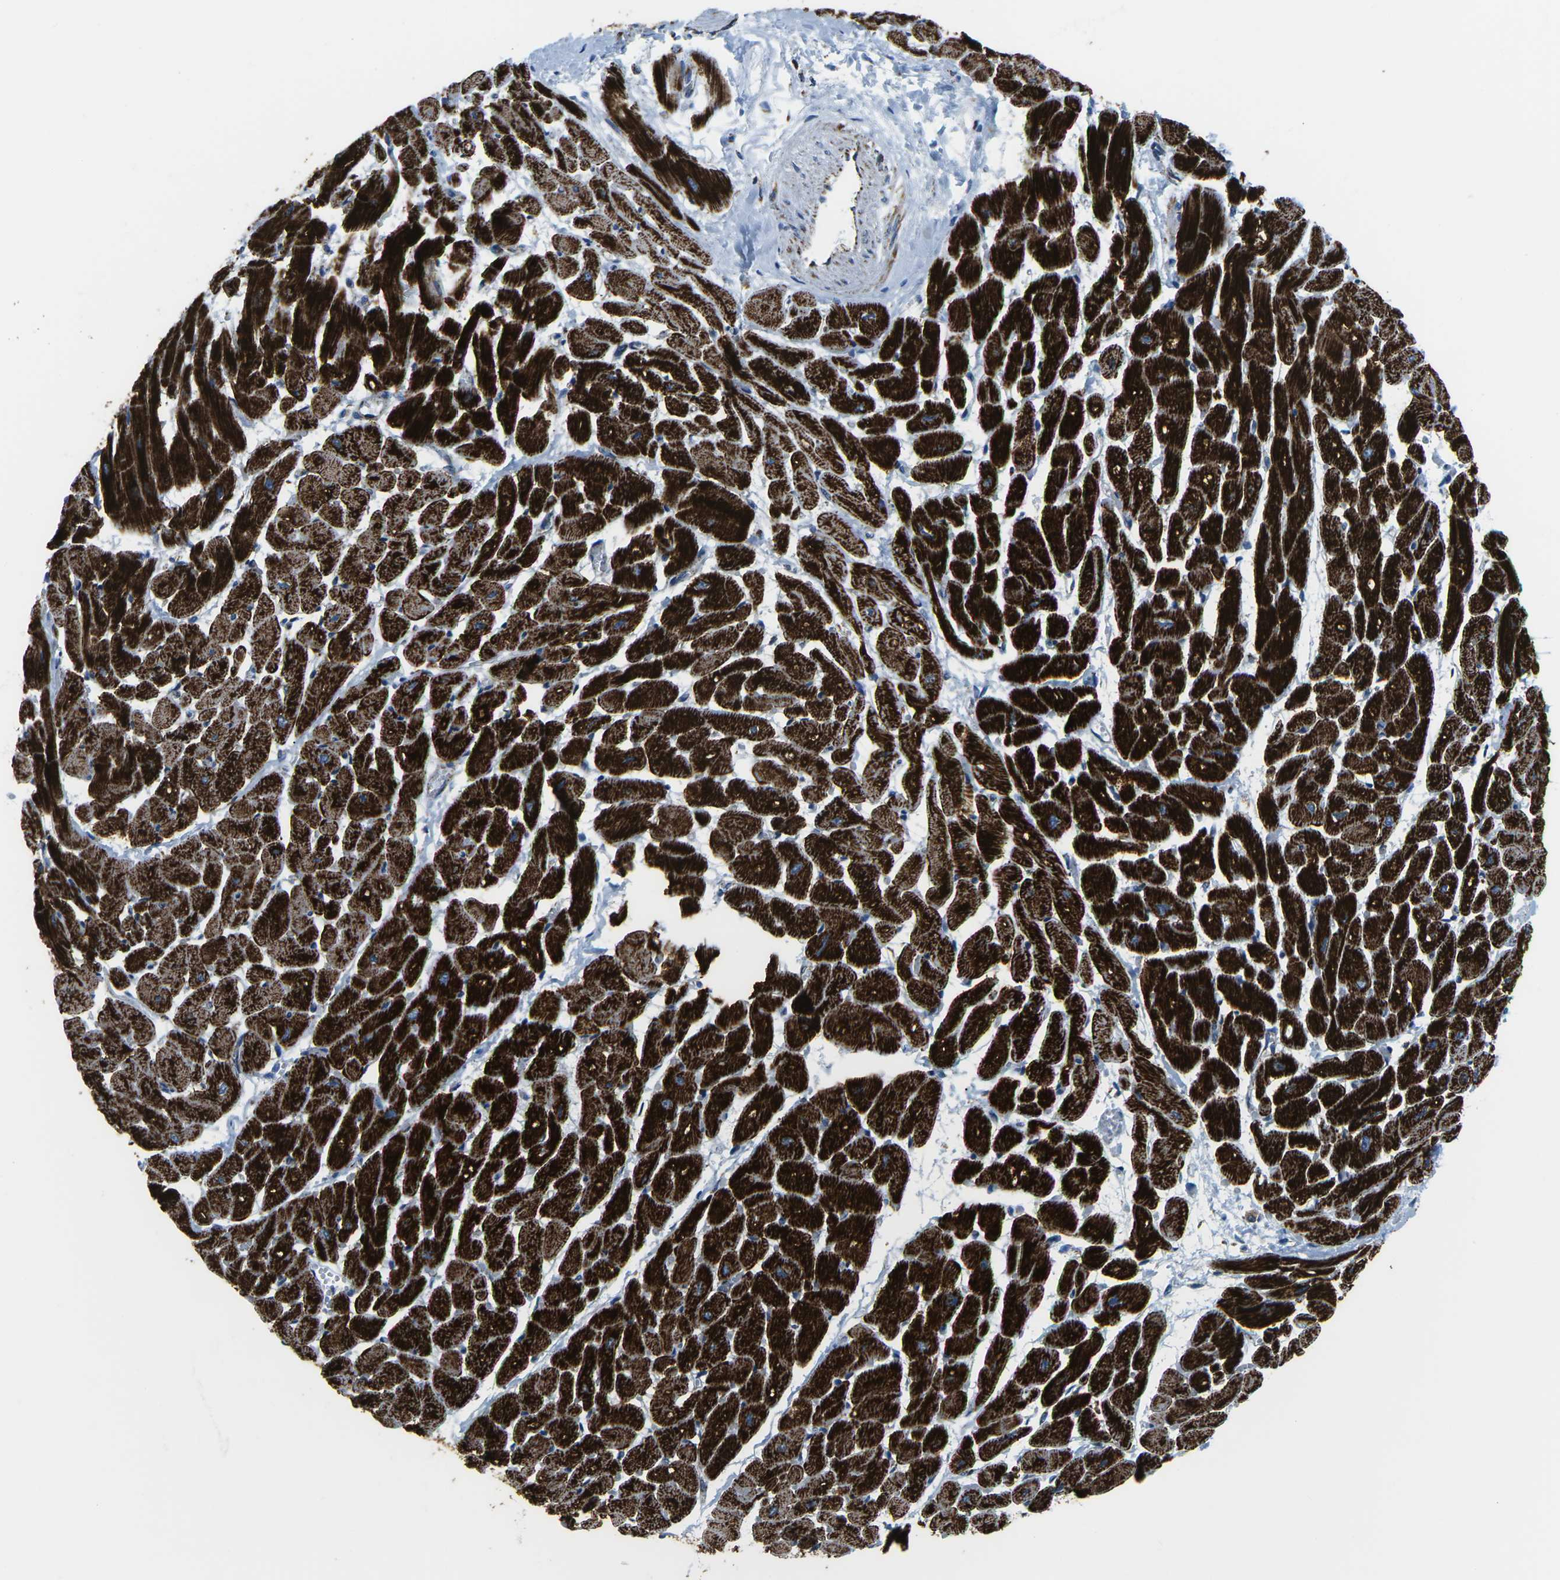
{"staining": {"intensity": "strong", "quantity": ">75%", "location": "cytoplasmic/membranous"}, "tissue": "heart muscle", "cell_type": "Cardiomyocytes", "image_type": "normal", "snomed": [{"axis": "morphology", "description": "Normal tissue, NOS"}, {"axis": "topography", "description": "Heart"}], "caption": "Immunohistochemical staining of normal heart muscle shows high levels of strong cytoplasmic/membranous staining in about >75% of cardiomyocytes. The protein of interest is stained brown, and the nuclei are stained in blue (DAB (3,3'-diaminobenzidine) IHC with brightfield microscopy, high magnification).", "gene": "COX6C", "patient": {"sex": "male", "age": 45}}